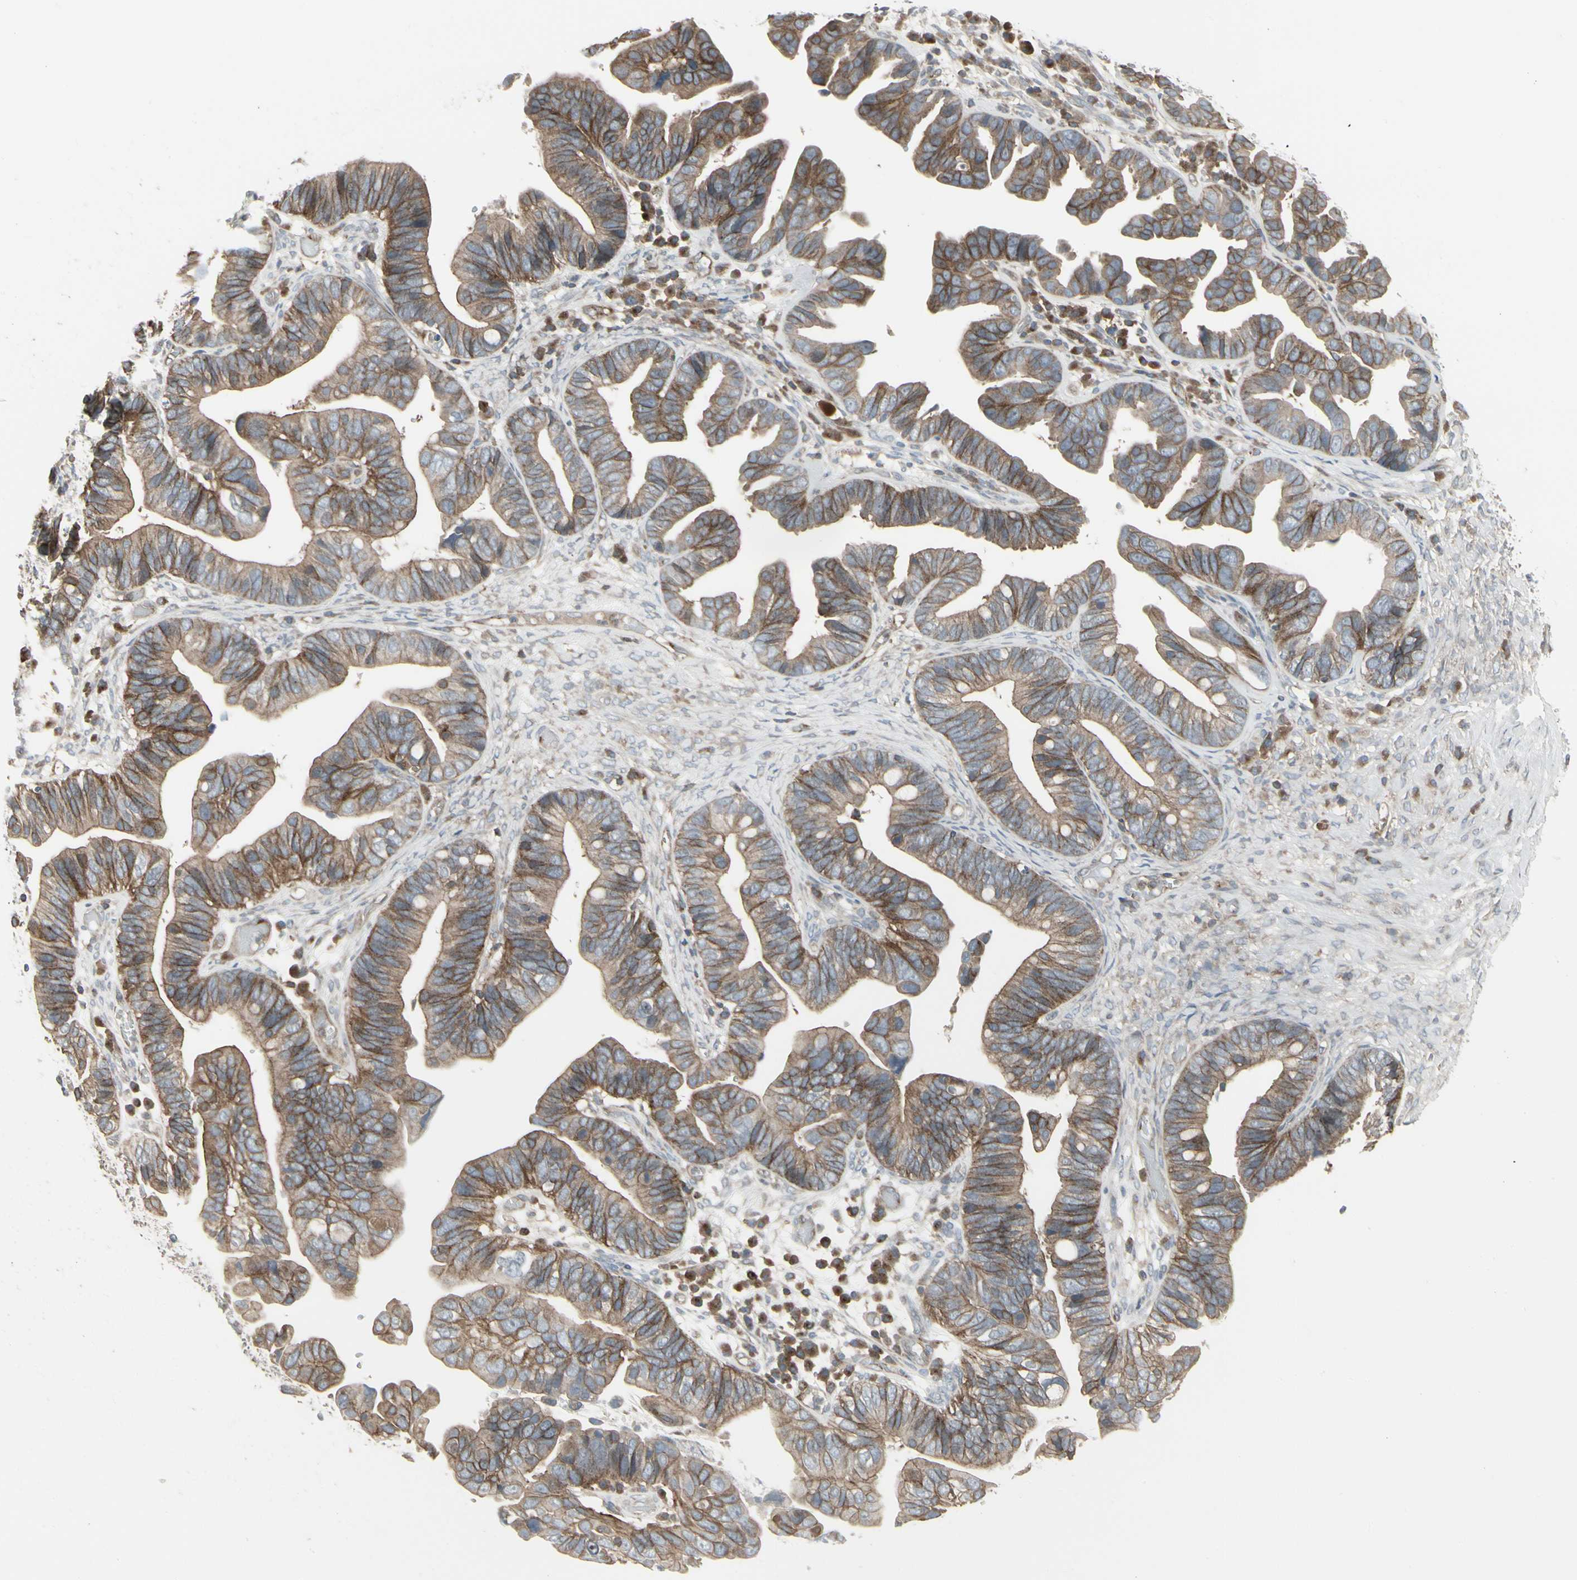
{"staining": {"intensity": "moderate", "quantity": ">75%", "location": "cytoplasmic/membranous"}, "tissue": "ovarian cancer", "cell_type": "Tumor cells", "image_type": "cancer", "snomed": [{"axis": "morphology", "description": "Cystadenocarcinoma, serous, NOS"}, {"axis": "topography", "description": "Ovary"}], "caption": "A medium amount of moderate cytoplasmic/membranous expression is seen in approximately >75% of tumor cells in serous cystadenocarcinoma (ovarian) tissue.", "gene": "EPS15", "patient": {"sex": "female", "age": 56}}